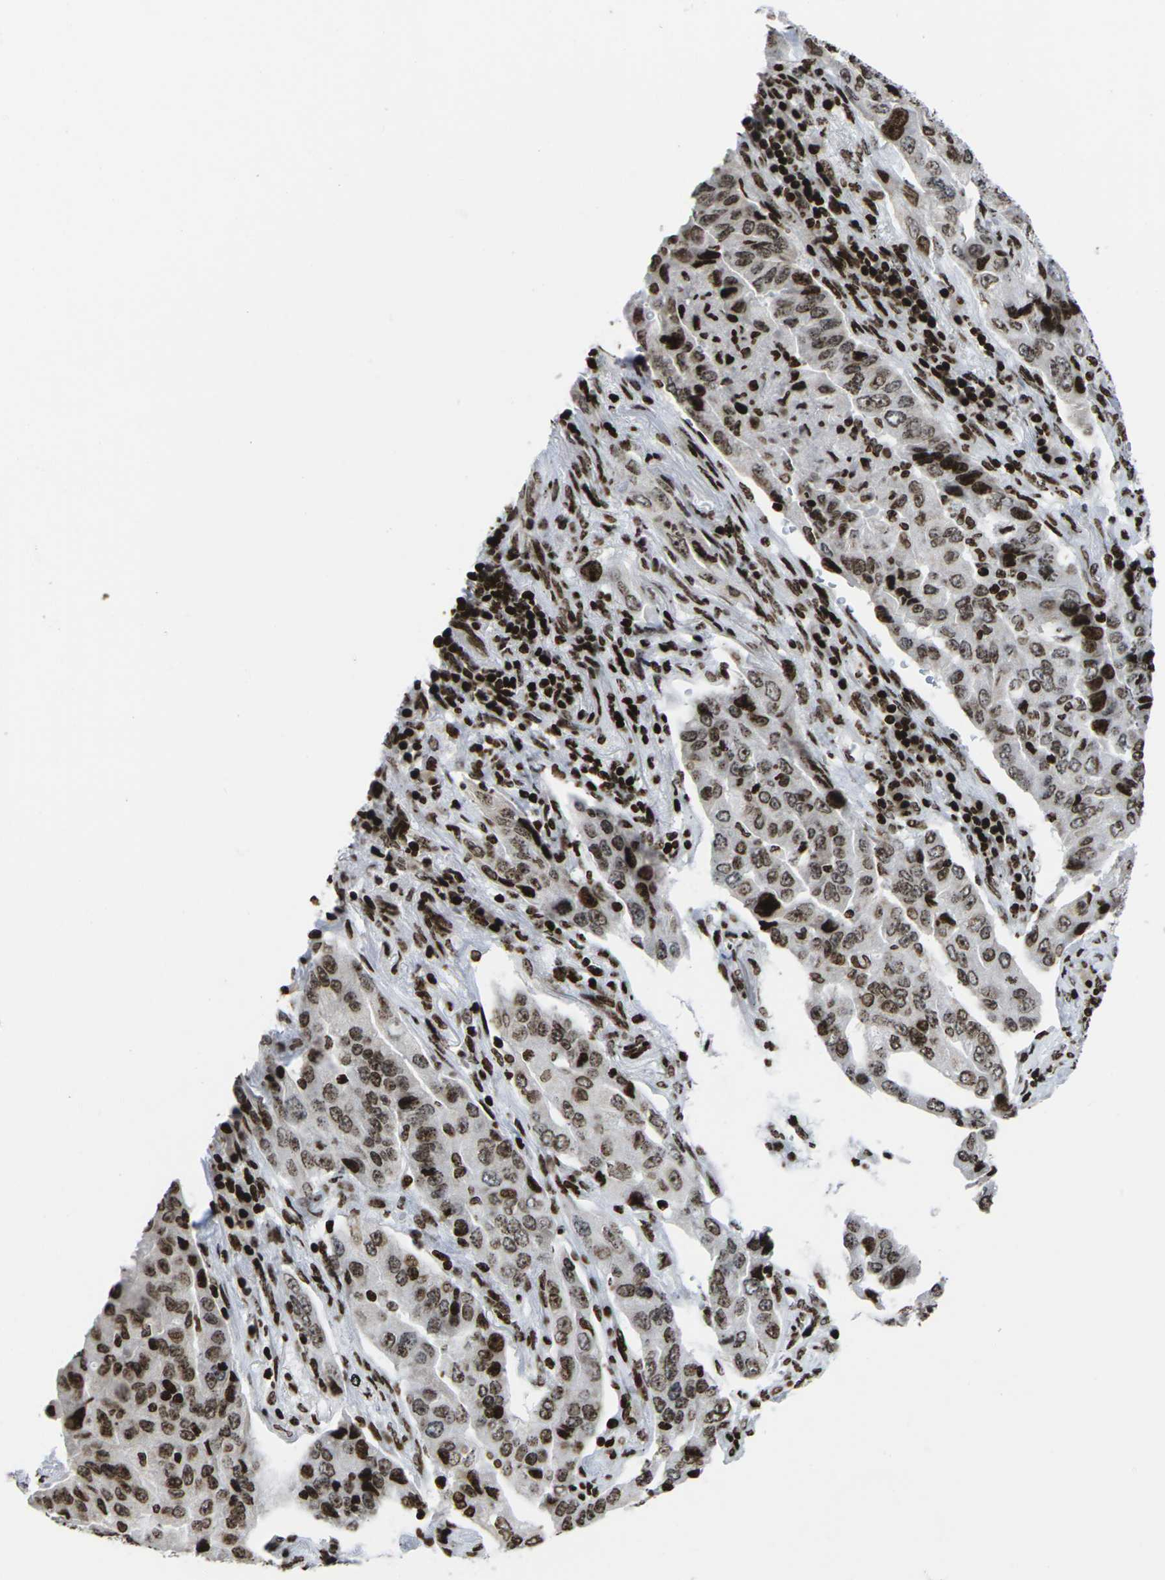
{"staining": {"intensity": "strong", "quantity": ">75%", "location": "nuclear"}, "tissue": "lung cancer", "cell_type": "Tumor cells", "image_type": "cancer", "snomed": [{"axis": "morphology", "description": "Adenocarcinoma, NOS"}, {"axis": "topography", "description": "Lung"}], "caption": "A high-resolution micrograph shows IHC staining of lung cancer, which exhibits strong nuclear expression in approximately >75% of tumor cells.", "gene": "H1-4", "patient": {"sex": "female", "age": 65}}